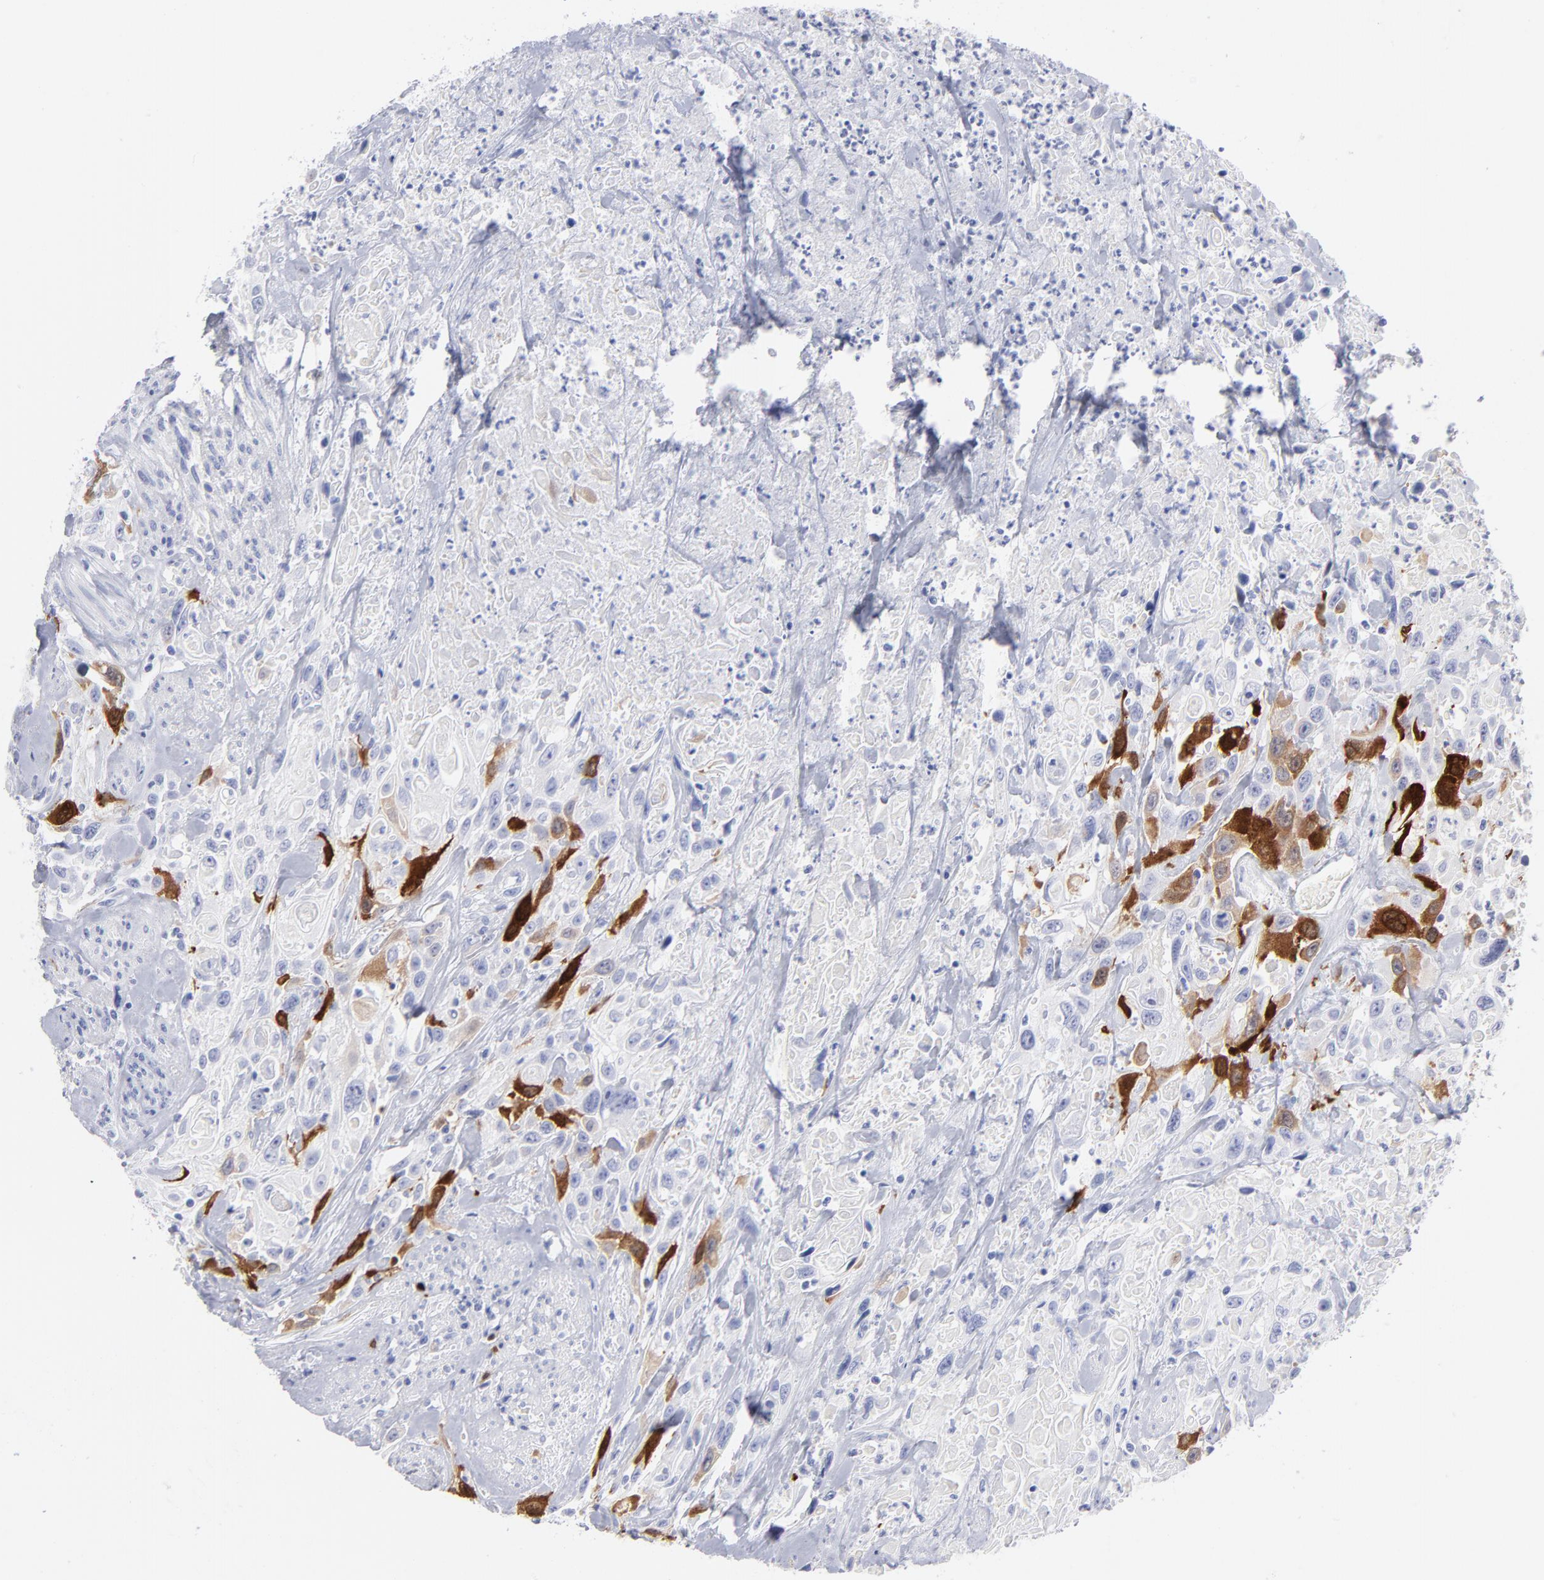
{"staining": {"intensity": "strong", "quantity": "<25%", "location": "cytoplasmic/membranous"}, "tissue": "urothelial cancer", "cell_type": "Tumor cells", "image_type": "cancer", "snomed": [{"axis": "morphology", "description": "Urothelial carcinoma, High grade"}, {"axis": "topography", "description": "Urinary bladder"}], "caption": "The photomicrograph displays staining of urothelial cancer, revealing strong cytoplasmic/membranous protein expression (brown color) within tumor cells.", "gene": "CCNB1", "patient": {"sex": "female", "age": 84}}